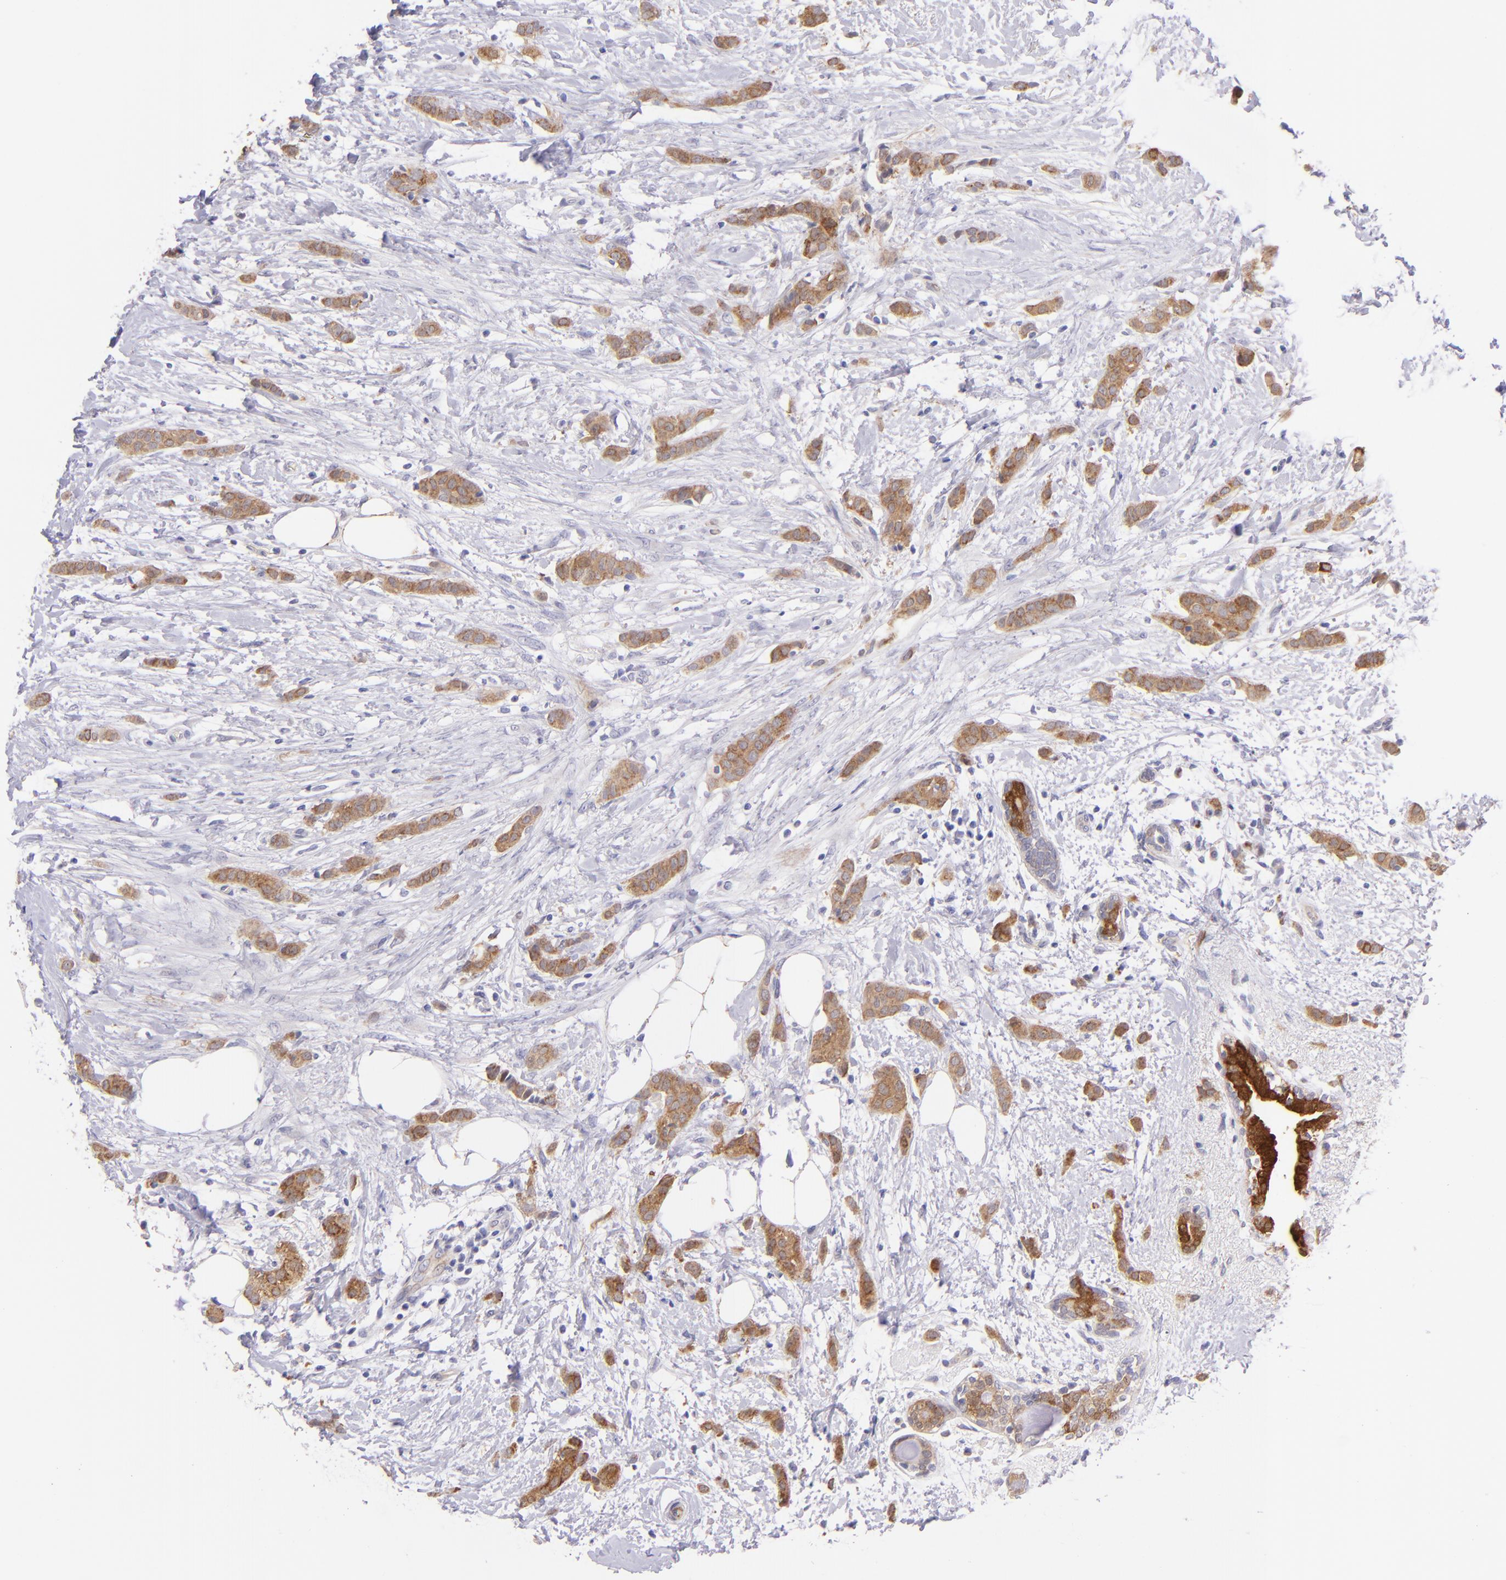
{"staining": {"intensity": "moderate", "quantity": ">75%", "location": "cytoplasmic/membranous"}, "tissue": "breast cancer", "cell_type": "Tumor cells", "image_type": "cancer", "snomed": [{"axis": "morphology", "description": "Lobular carcinoma"}, {"axis": "topography", "description": "Breast"}], "caption": "Protein staining of breast cancer tissue displays moderate cytoplasmic/membranous positivity in about >75% of tumor cells. The staining is performed using DAB (3,3'-diaminobenzidine) brown chromogen to label protein expression. The nuclei are counter-stained blue using hematoxylin.", "gene": "SH2D4A", "patient": {"sex": "female", "age": 55}}